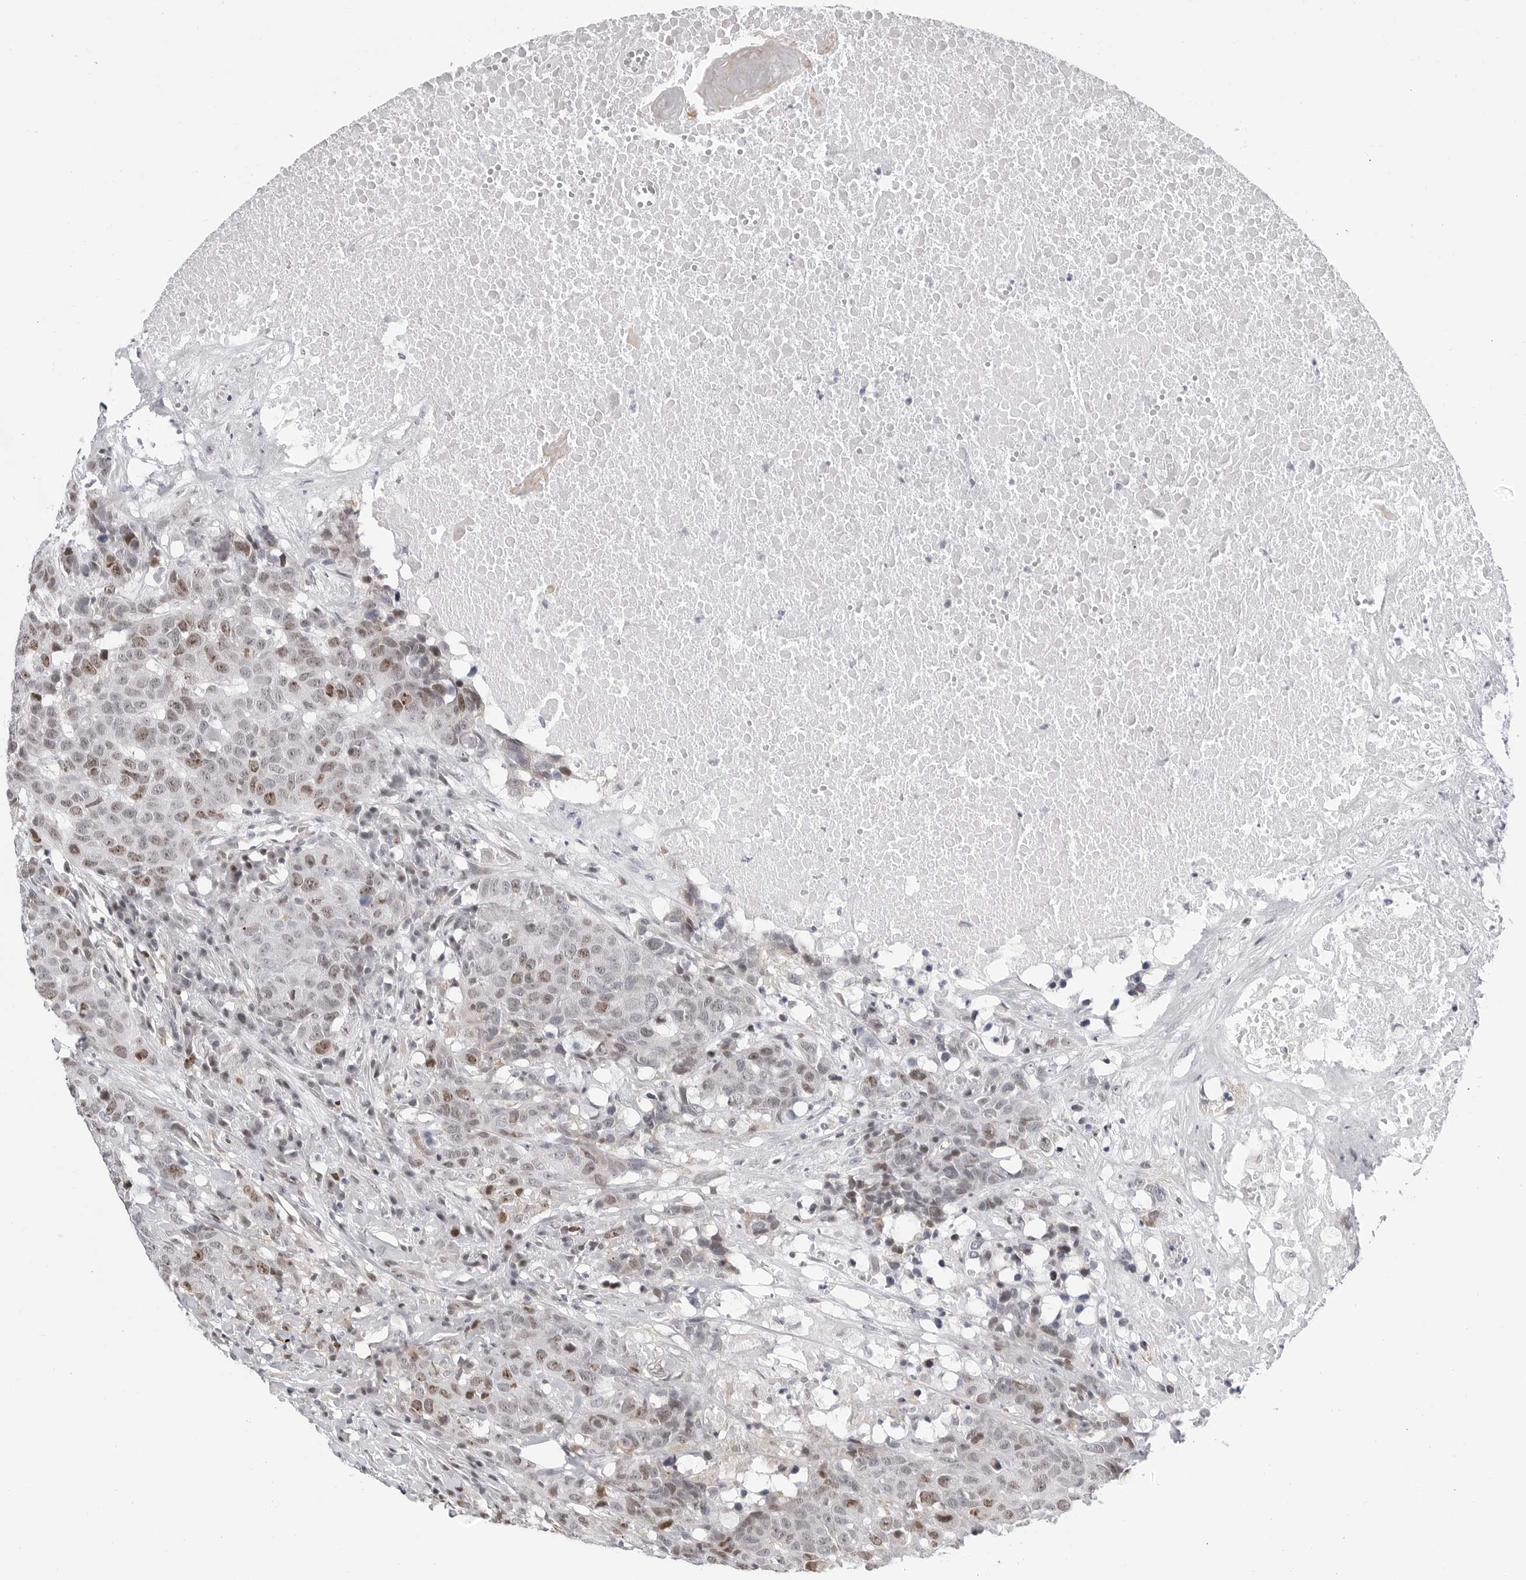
{"staining": {"intensity": "moderate", "quantity": "25%-75%", "location": "nuclear"}, "tissue": "head and neck cancer", "cell_type": "Tumor cells", "image_type": "cancer", "snomed": [{"axis": "morphology", "description": "Squamous cell carcinoma, NOS"}, {"axis": "topography", "description": "Head-Neck"}], "caption": "Approximately 25%-75% of tumor cells in head and neck cancer reveal moderate nuclear protein staining as visualized by brown immunohistochemical staining.", "gene": "FAM135B", "patient": {"sex": "male", "age": 66}}